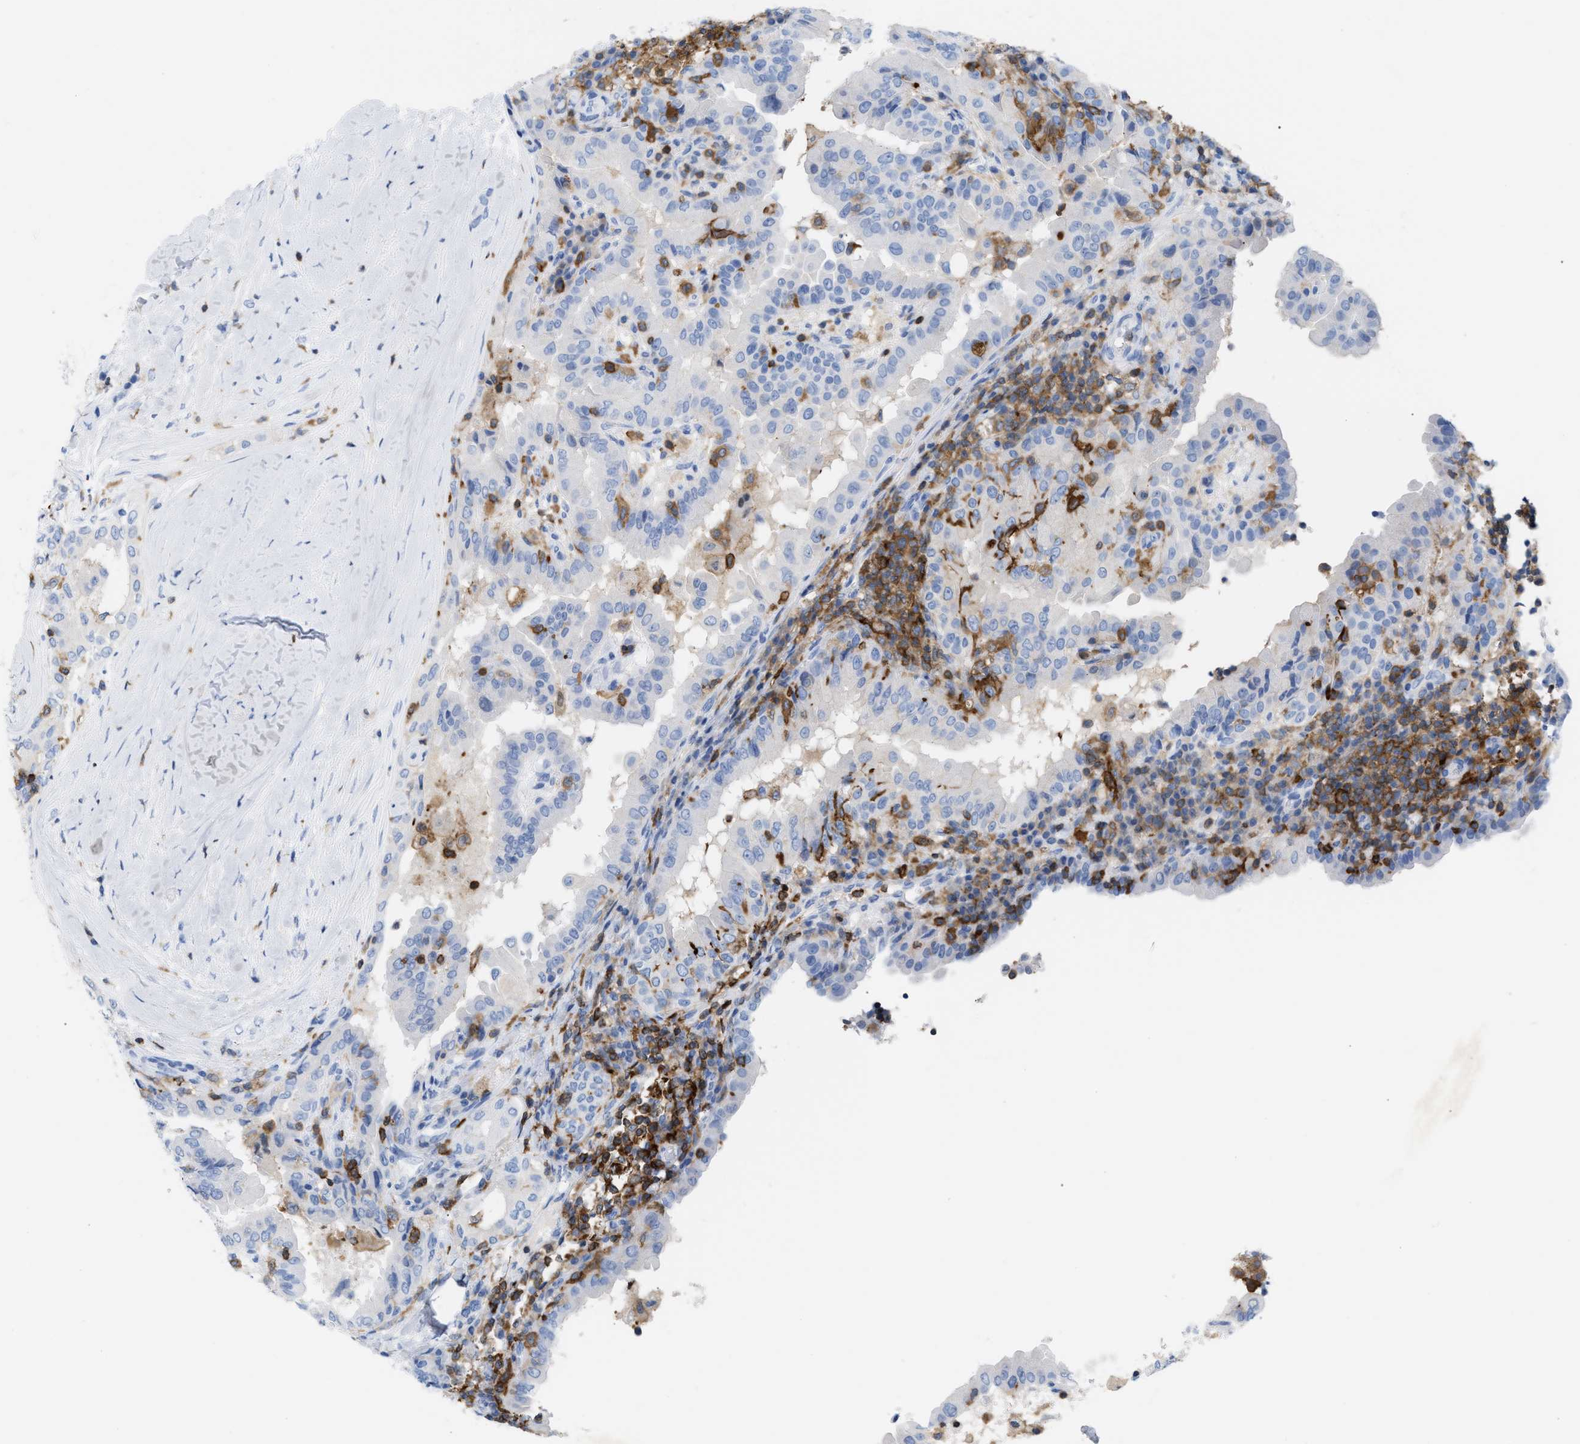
{"staining": {"intensity": "negative", "quantity": "none", "location": "none"}, "tissue": "thyroid cancer", "cell_type": "Tumor cells", "image_type": "cancer", "snomed": [{"axis": "morphology", "description": "Papillary adenocarcinoma, NOS"}, {"axis": "topography", "description": "Thyroid gland"}], "caption": "A high-resolution micrograph shows IHC staining of thyroid cancer, which demonstrates no significant positivity in tumor cells. (DAB (3,3'-diaminobenzidine) IHC visualized using brightfield microscopy, high magnification).", "gene": "LCP1", "patient": {"sex": "male", "age": 33}}